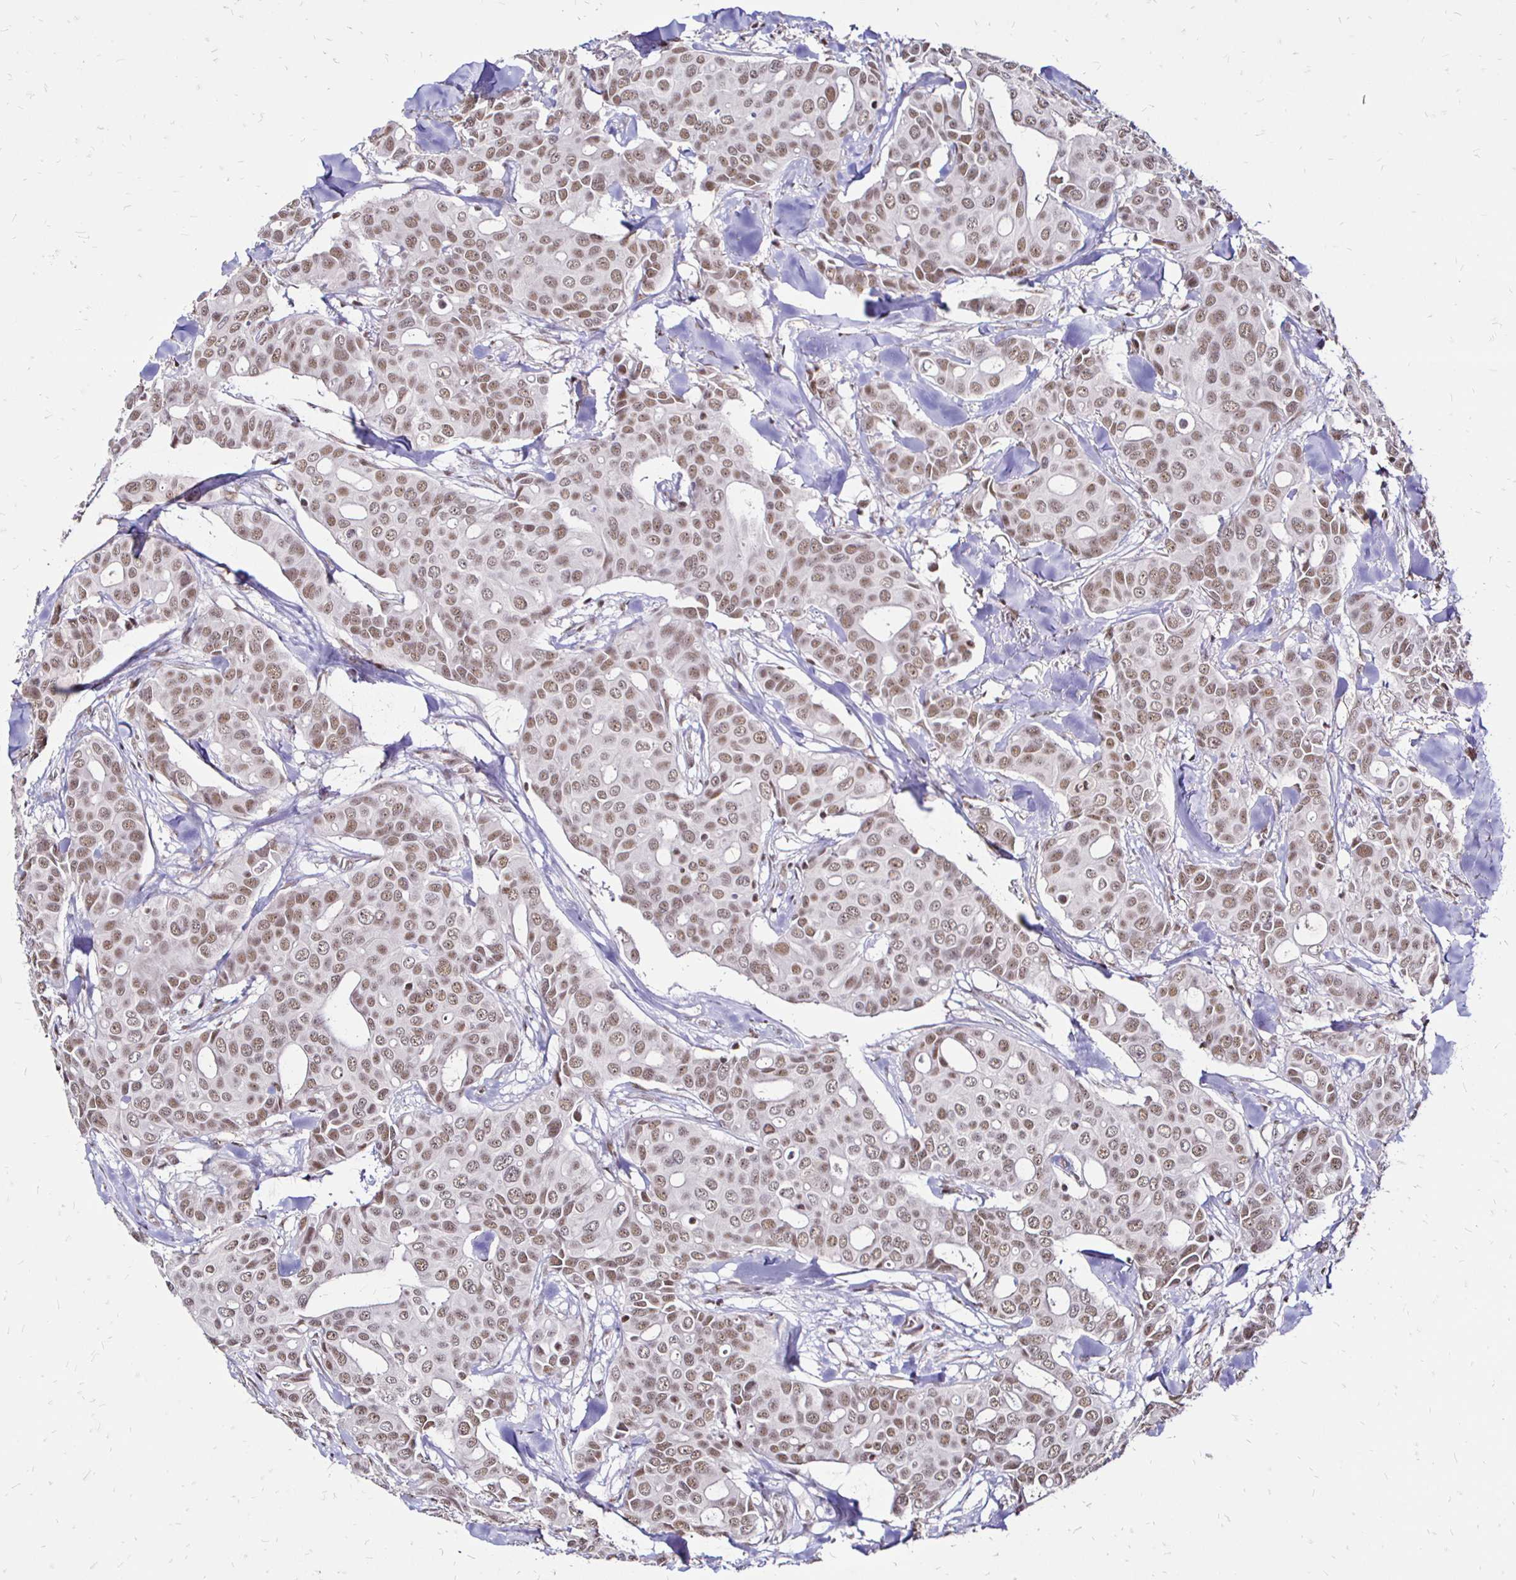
{"staining": {"intensity": "moderate", "quantity": "25%-75%", "location": "nuclear"}, "tissue": "breast cancer", "cell_type": "Tumor cells", "image_type": "cancer", "snomed": [{"axis": "morphology", "description": "Duct carcinoma"}, {"axis": "topography", "description": "Breast"}], "caption": "Protein expression analysis of human breast cancer reveals moderate nuclear staining in about 25%-75% of tumor cells. (IHC, brightfield microscopy, high magnification).", "gene": "SIN3A", "patient": {"sex": "female", "age": 54}}